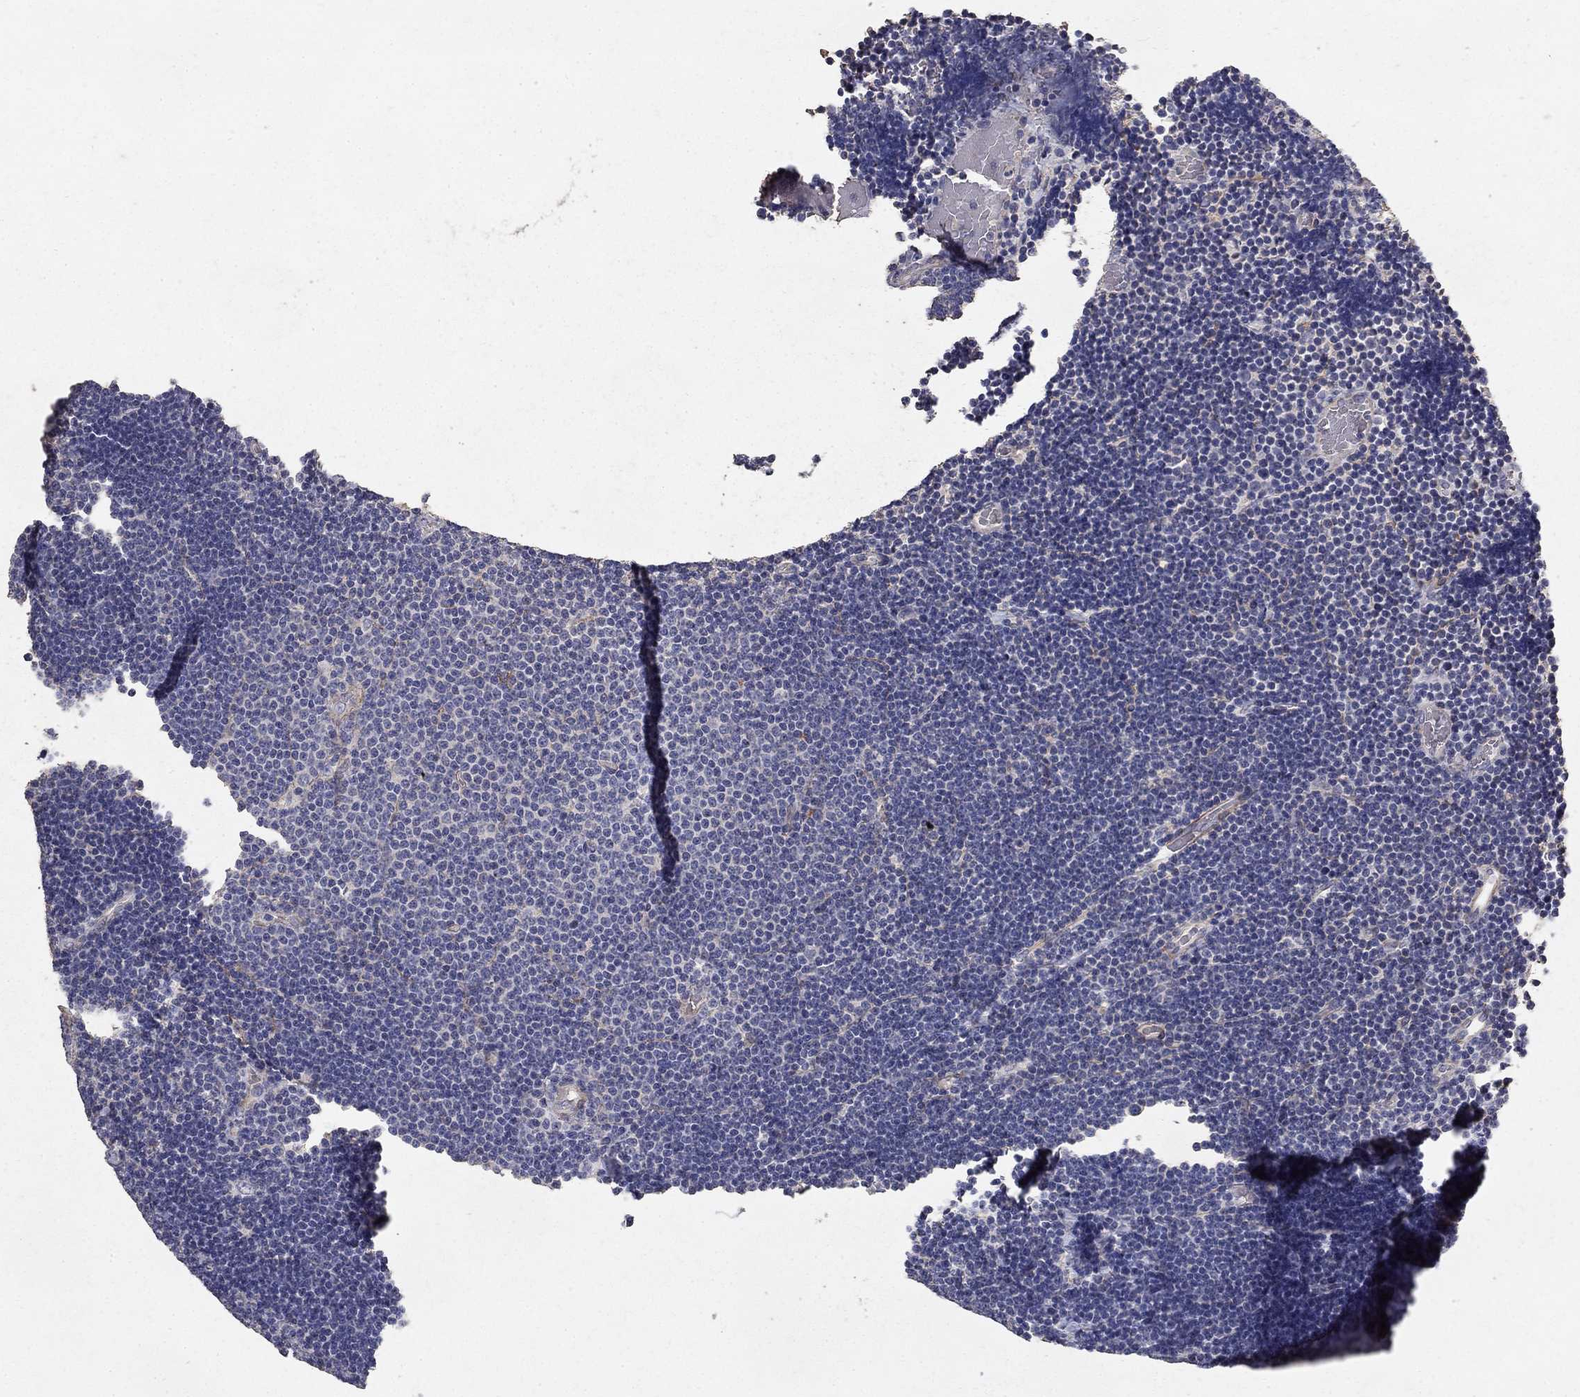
{"staining": {"intensity": "negative", "quantity": "none", "location": "none"}, "tissue": "lymphoma", "cell_type": "Tumor cells", "image_type": "cancer", "snomed": [{"axis": "morphology", "description": "Malignant lymphoma, non-Hodgkin's type, Low grade"}, {"axis": "topography", "description": "Brain"}], "caption": "A histopathology image of human lymphoma is negative for staining in tumor cells.", "gene": "MPP2", "patient": {"sex": "female", "age": 66}}